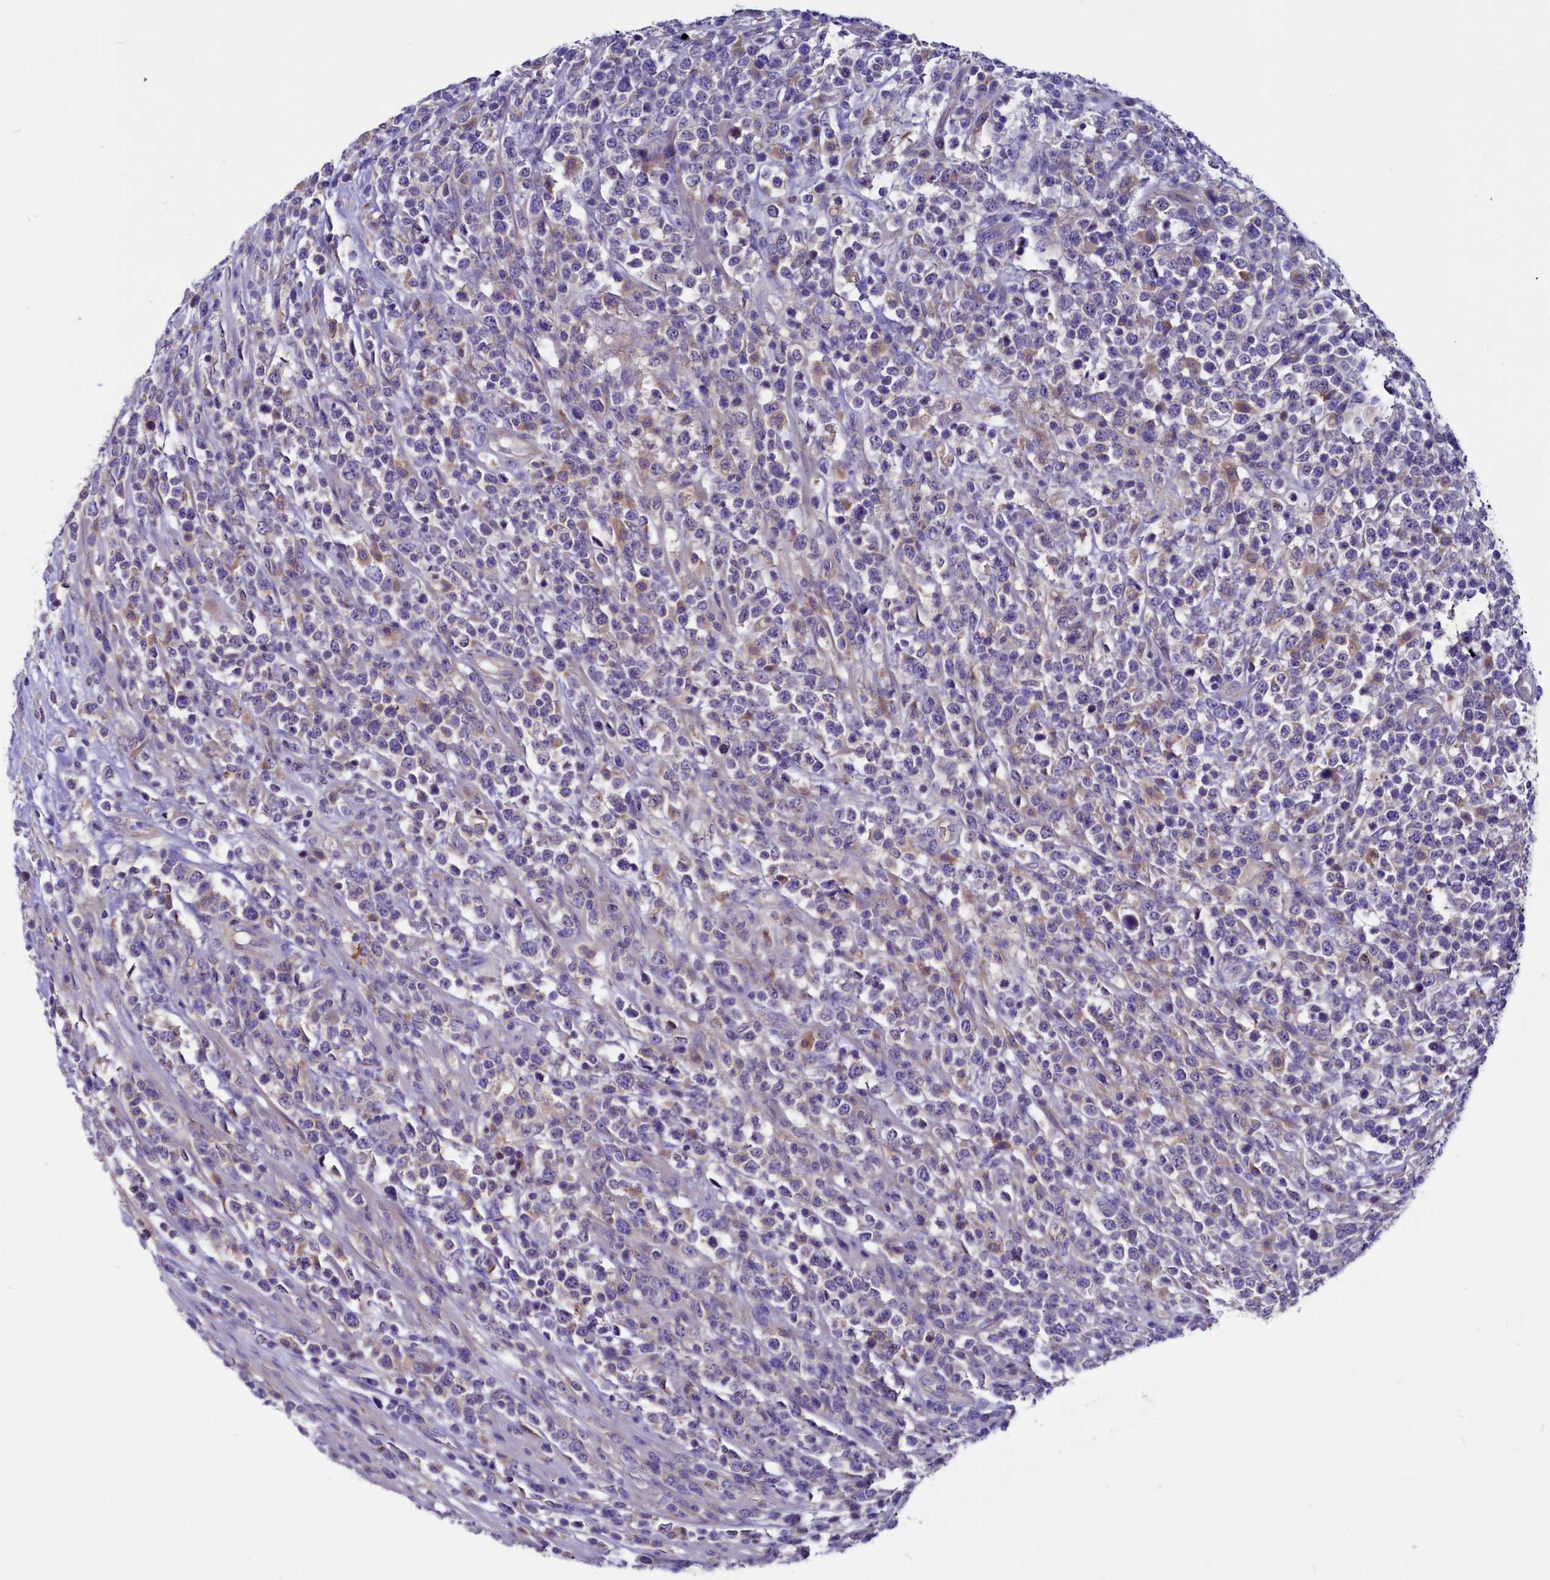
{"staining": {"intensity": "negative", "quantity": "none", "location": "none"}, "tissue": "lymphoma", "cell_type": "Tumor cells", "image_type": "cancer", "snomed": [{"axis": "morphology", "description": "Malignant lymphoma, non-Hodgkin's type, High grade"}, {"axis": "topography", "description": "Colon"}], "caption": "Immunohistochemistry image of neoplastic tissue: human lymphoma stained with DAB (3,3'-diaminobenzidine) shows no significant protein staining in tumor cells. (DAB (3,3'-diaminobenzidine) immunohistochemistry (IHC), high magnification).", "gene": "CCBE1", "patient": {"sex": "female", "age": 53}}